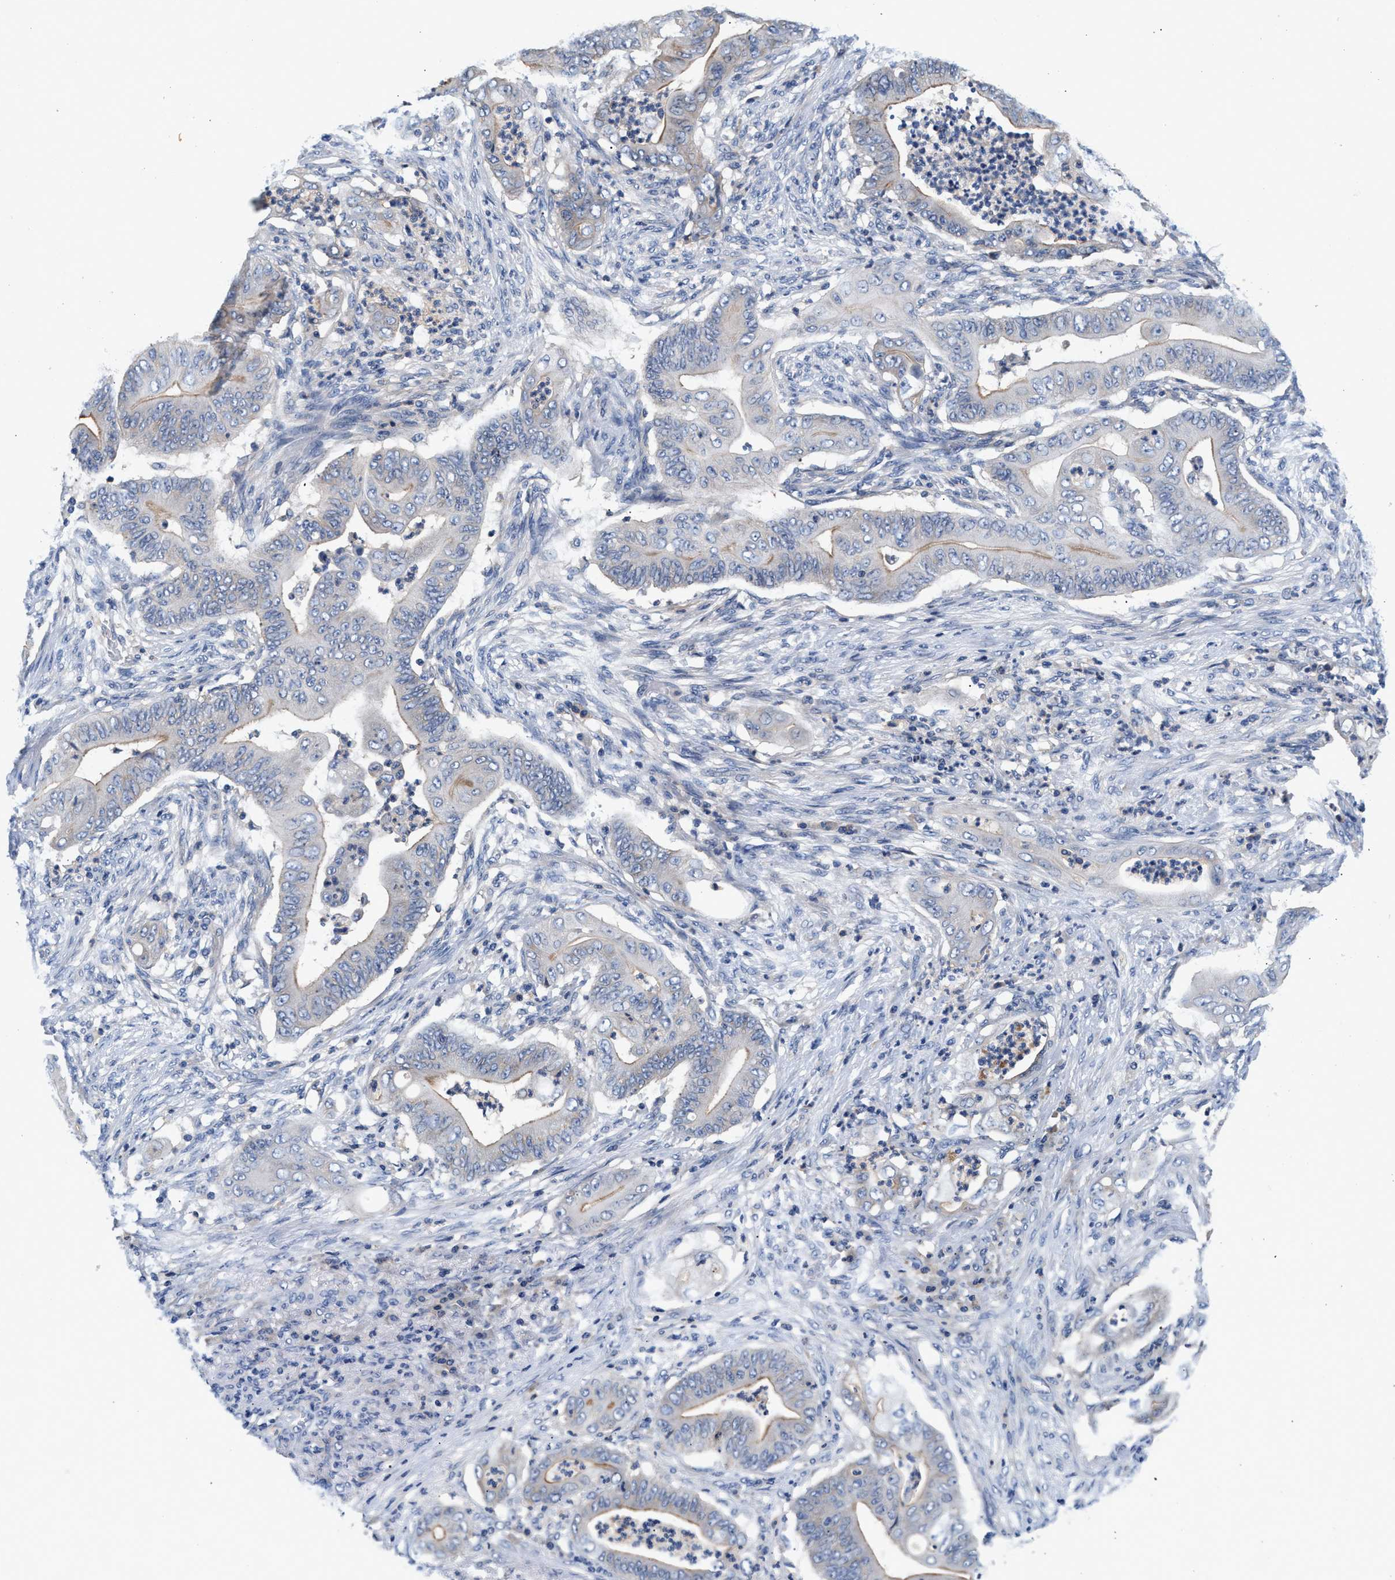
{"staining": {"intensity": "weak", "quantity": ">75%", "location": "cytoplasmic/membranous"}, "tissue": "stomach cancer", "cell_type": "Tumor cells", "image_type": "cancer", "snomed": [{"axis": "morphology", "description": "Adenocarcinoma, NOS"}, {"axis": "topography", "description": "Stomach"}], "caption": "The image demonstrates a brown stain indicating the presence of a protein in the cytoplasmic/membranous of tumor cells in stomach cancer. (DAB IHC with brightfield microscopy, high magnification).", "gene": "GNAI3", "patient": {"sex": "female", "age": 73}}